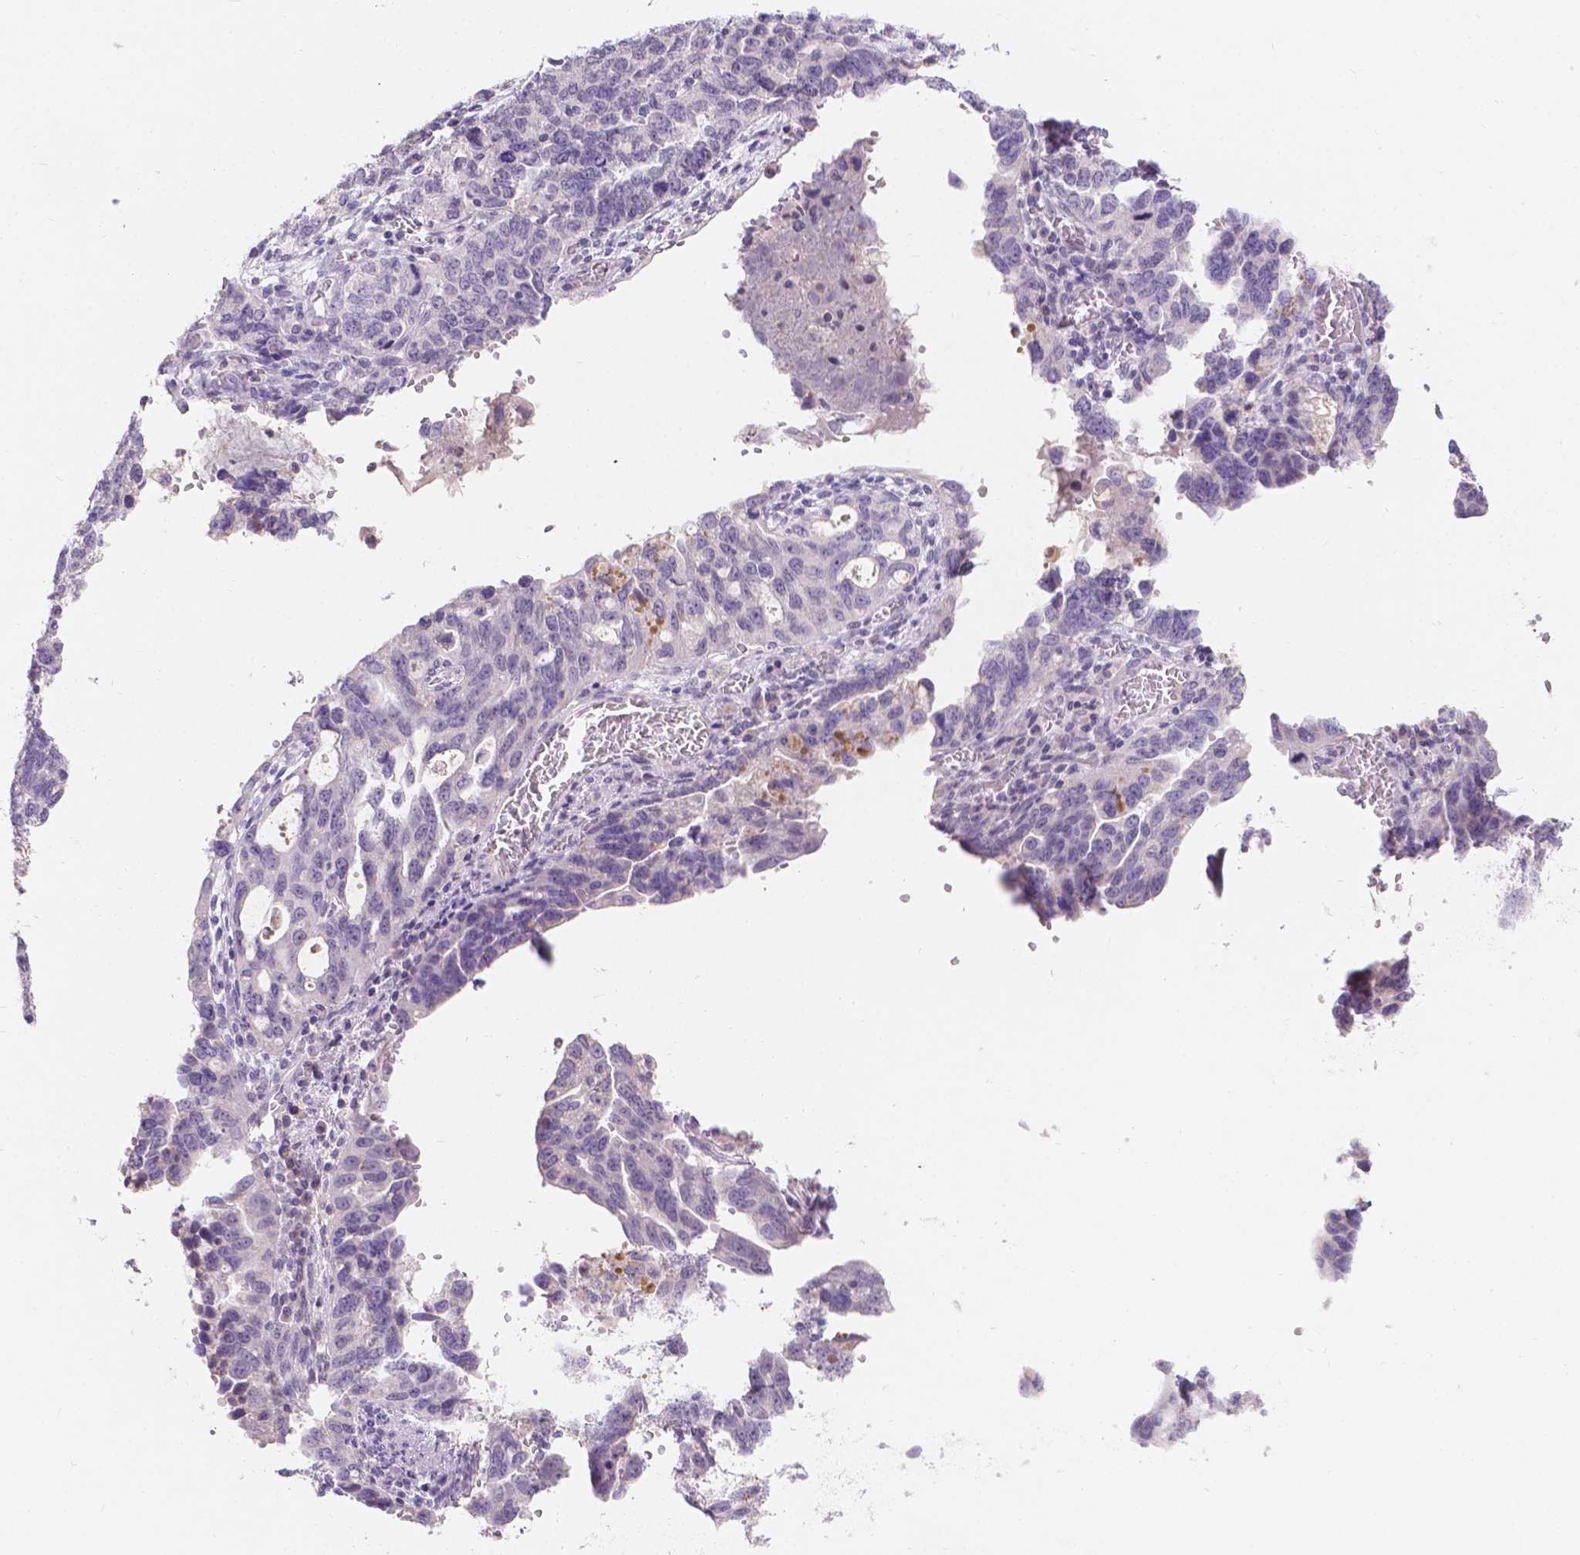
{"staining": {"intensity": "negative", "quantity": "none", "location": "none"}, "tissue": "ovarian cancer", "cell_type": "Tumor cells", "image_type": "cancer", "snomed": [{"axis": "morphology", "description": "Cystadenocarcinoma, serous, NOS"}, {"axis": "topography", "description": "Ovary"}], "caption": "There is no significant staining in tumor cells of ovarian serous cystadenocarcinoma.", "gene": "DCAF4L1", "patient": {"sex": "female", "age": 69}}